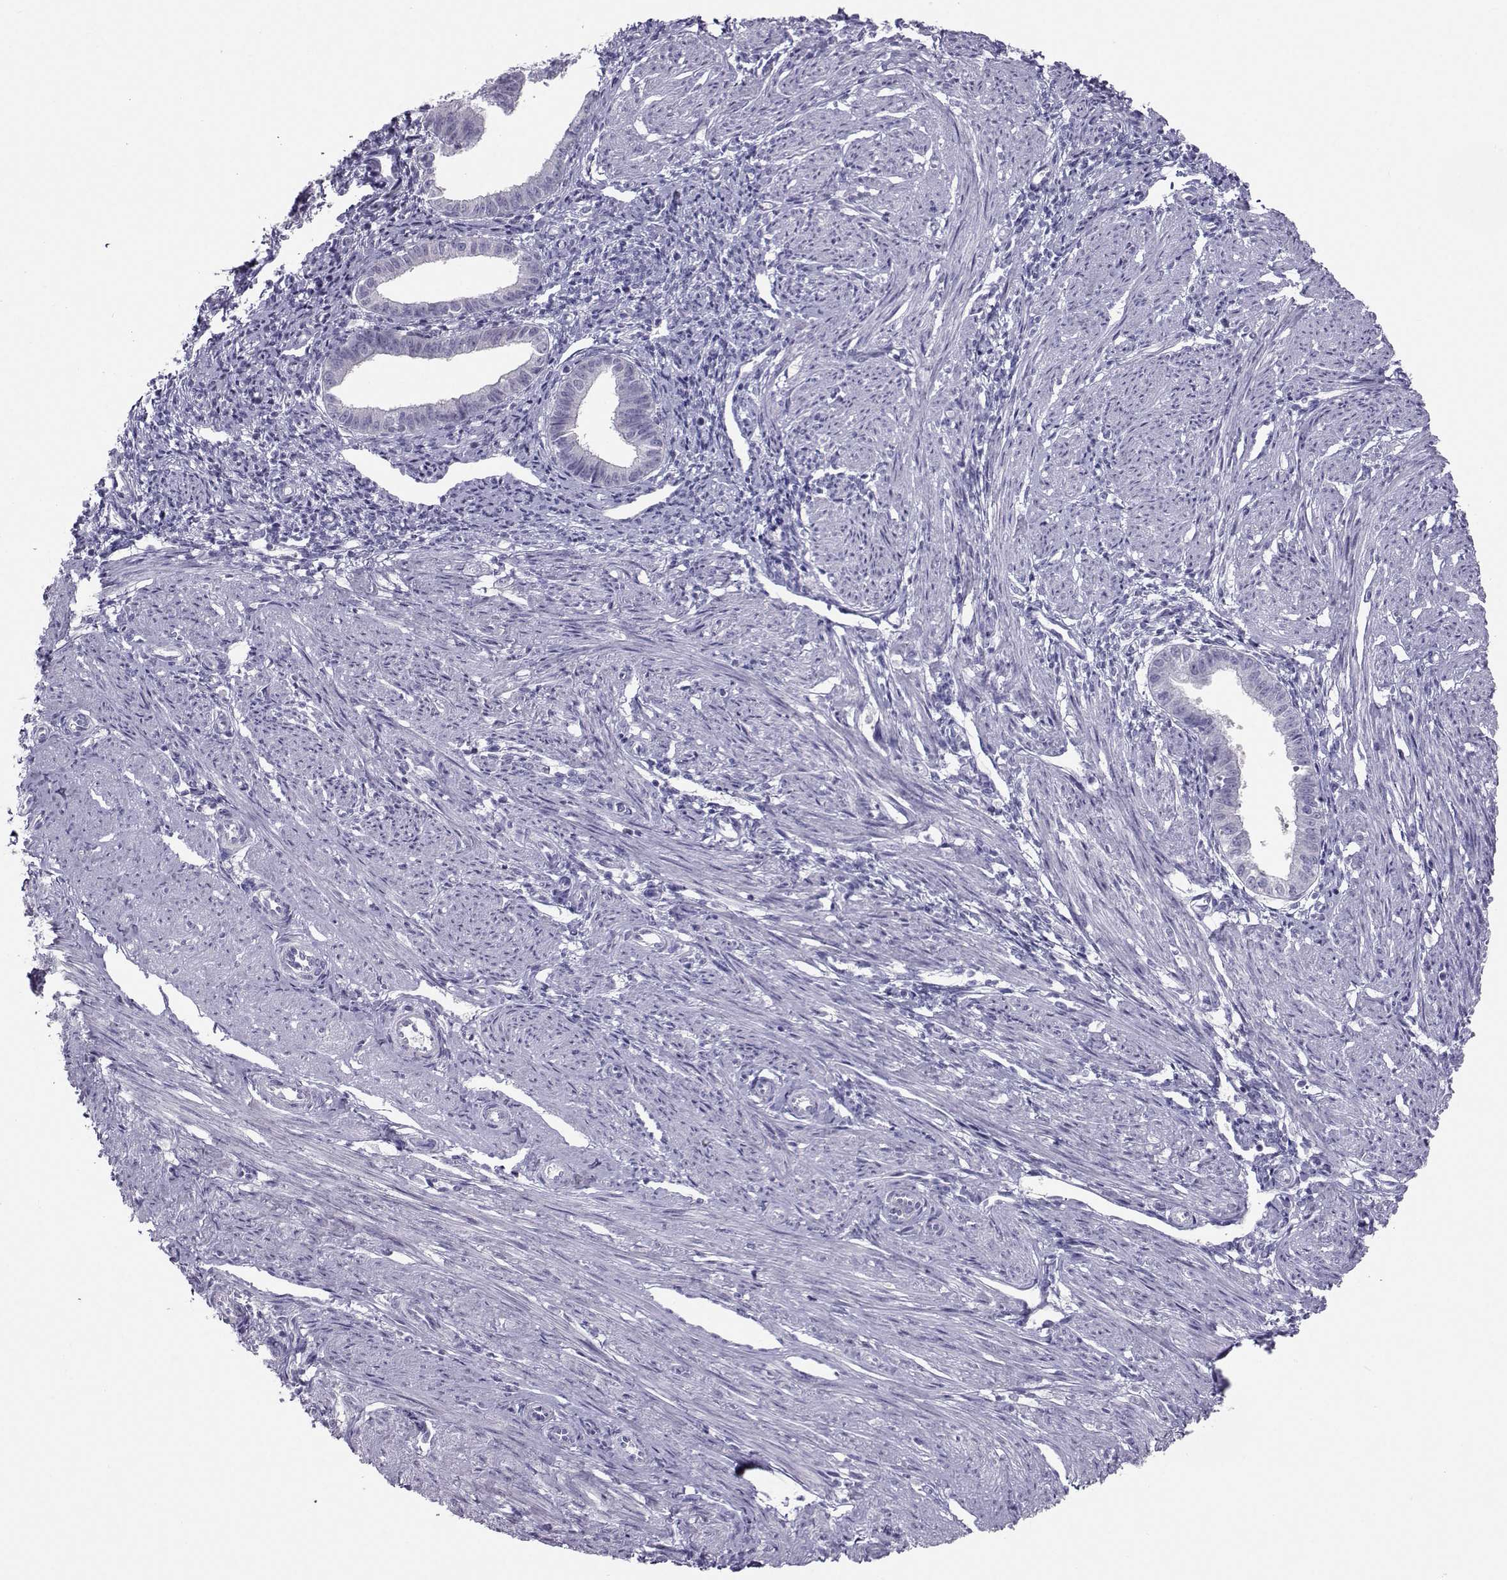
{"staining": {"intensity": "negative", "quantity": "none", "location": "none"}, "tissue": "endometrium", "cell_type": "Cells in endometrial stroma", "image_type": "normal", "snomed": [{"axis": "morphology", "description": "Normal tissue, NOS"}, {"axis": "topography", "description": "Endometrium"}], "caption": "A micrograph of human endometrium is negative for staining in cells in endometrial stroma. Nuclei are stained in blue.", "gene": "PGK1", "patient": {"sex": "female", "age": 37}}